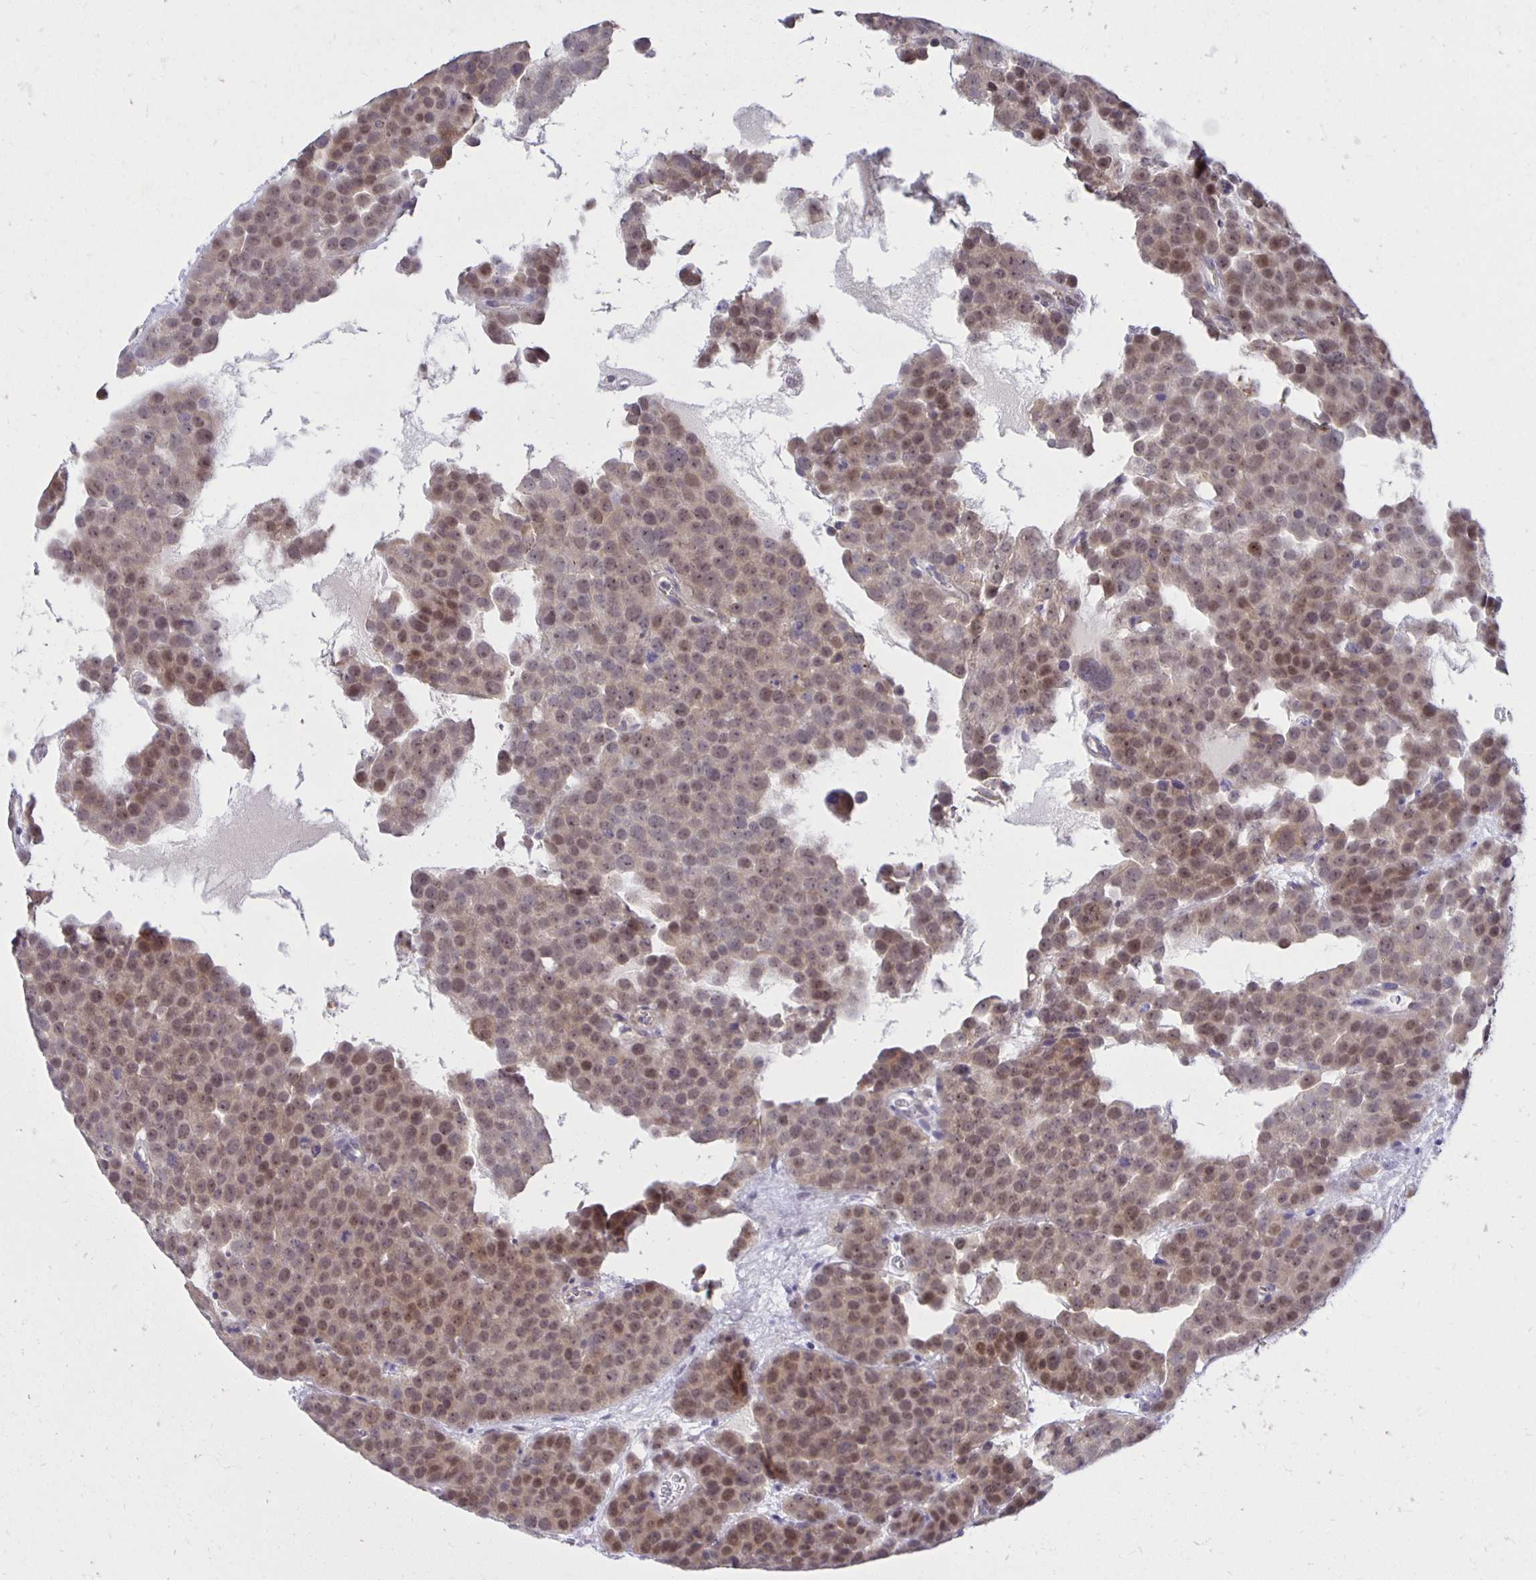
{"staining": {"intensity": "moderate", "quantity": ">75%", "location": "nuclear"}, "tissue": "testis cancer", "cell_type": "Tumor cells", "image_type": "cancer", "snomed": [{"axis": "morphology", "description": "Seminoma, NOS"}, {"axis": "topography", "description": "Testis"}], "caption": "A micrograph showing moderate nuclear staining in approximately >75% of tumor cells in testis cancer (seminoma), as visualized by brown immunohistochemical staining.", "gene": "MIEN1", "patient": {"sex": "male", "age": 71}}